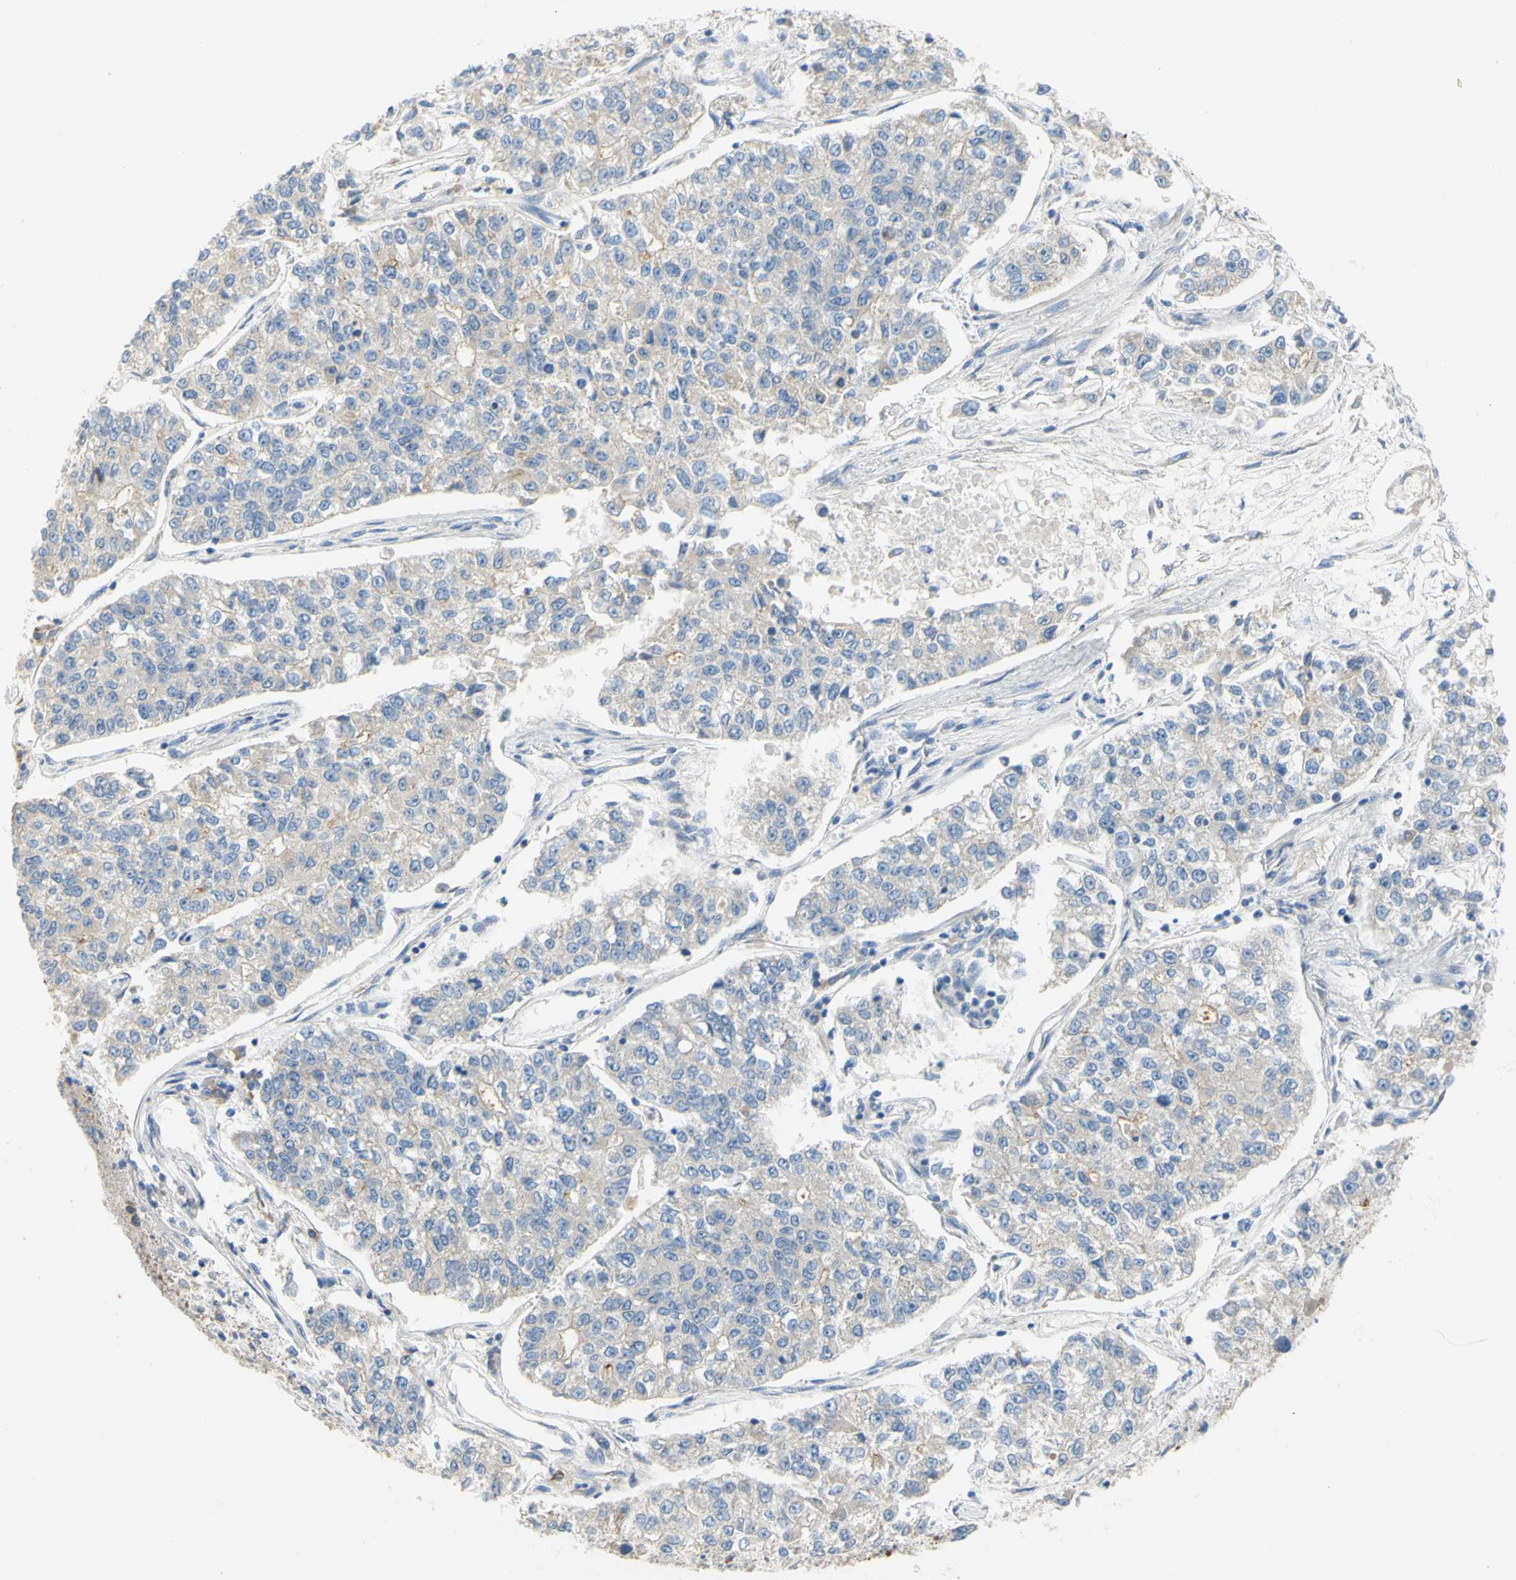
{"staining": {"intensity": "weak", "quantity": "25%-75%", "location": "cytoplasmic/membranous"}, "tissue": "lung cancer", "cell_type": "Tumor cells", "image_type": "cancer", "snomed": [{"axis": "morphology", "description": "Adenocarcinoma, NOS"}, {"axis": "topography", "description": "Lung"}], "caption": "DAB immunohistochemical staining of human lung cancer demonstrates weak cytoplasmic/membranous protein expression in about 25%-75% of tumor cells.", "gene": "CCNB2", "patient": {"sex": "male", "age": 49}}